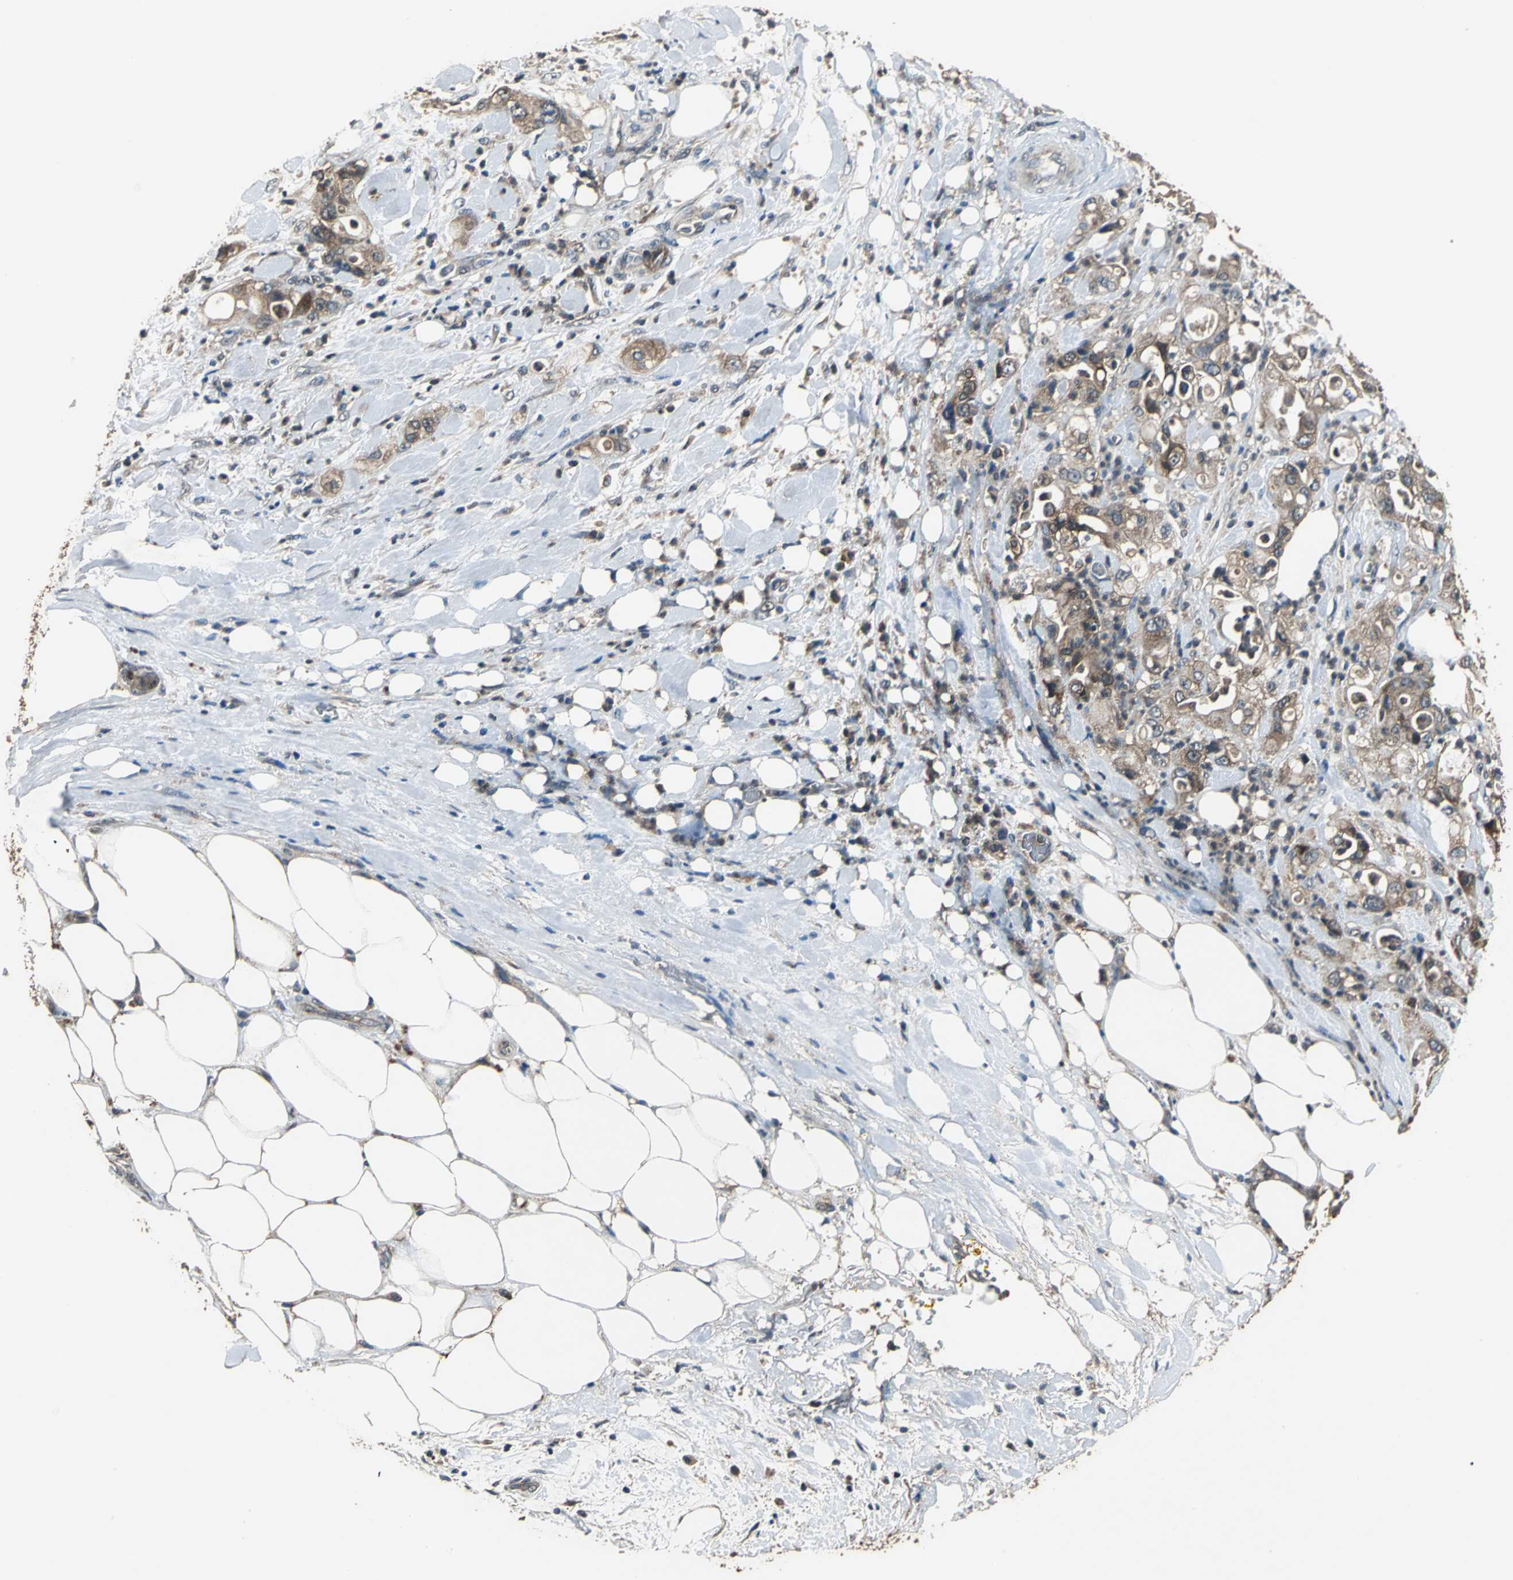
{"staining": {"intensity": "moderate", "quantity": ">75%", "location": "cytoplasmic/membranous"}, "tissue": "pancreatic cancer", "cell_type": "Tumor cells", "image_type": "cancer", "snomed": [{"axis": "morphology", "description": "Adenocarcinoma, NOS"}, {"axis": "topography", "description": "Pancreas"}], "caption": "The immunohistochemical stain labels moderate cytoplasmic/membranous positivity in tumor cells of pancreatic cancer (adenocarcinoma) tissue.", "gene": "ZNF608", "patient": {"sex": "male", "age": 70}}